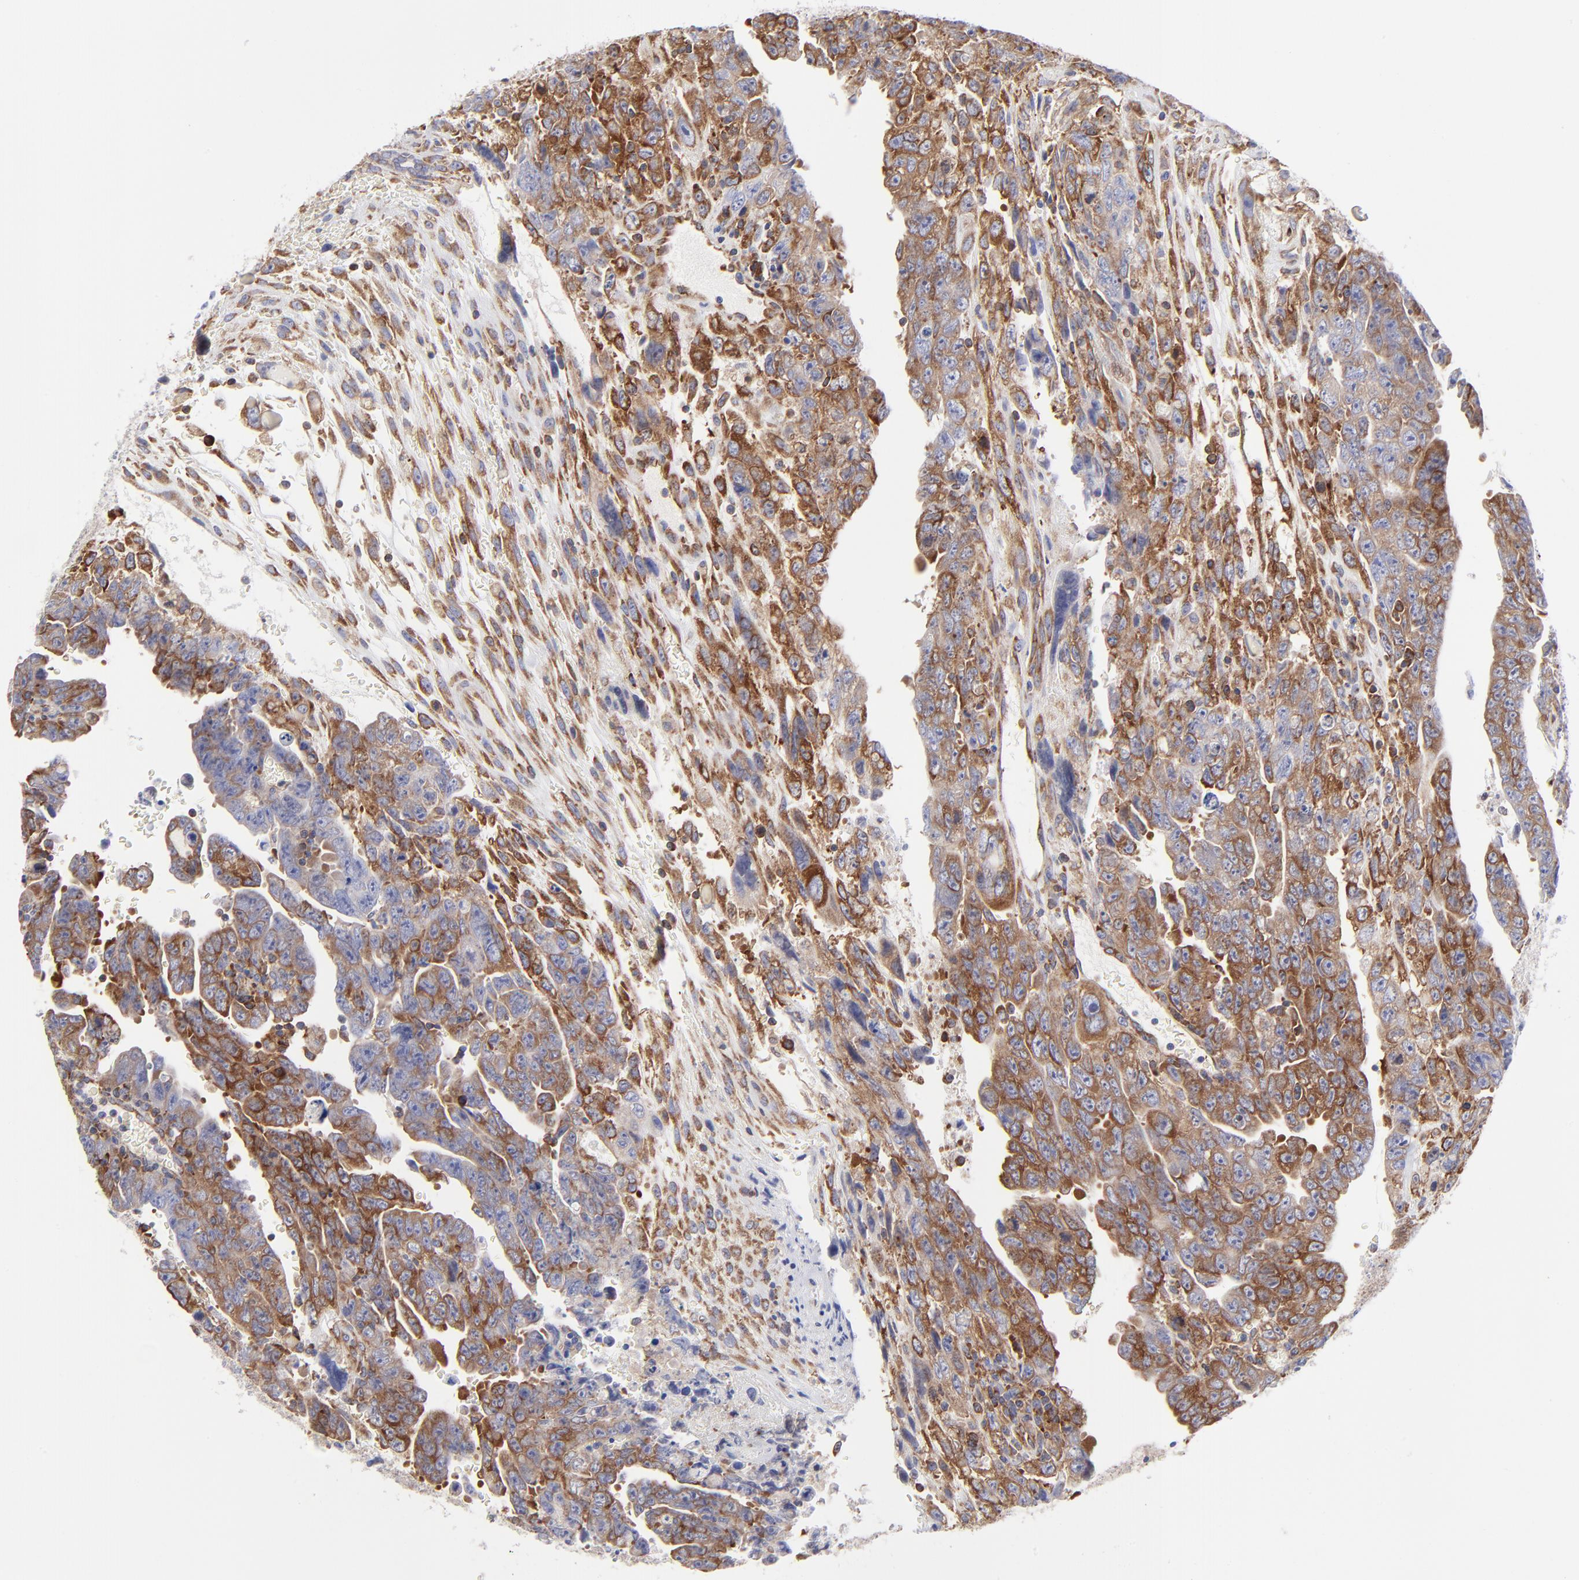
{"staining": {"intensity": "strong", "quantity": ">75%", "location": "cytoplasmic/membranous"}, "tissue": "testis cancer", "cell_type": "Tumor cells", "image_type": "cancer", "snomed": [{"axis": "morphology", "description": "Carcinoma, Embryonal, NOS"}, {"axis": "topography", "description": "Testis"}], "caption": "A micrograph of human embryonal carcinoma (testis) stained for a protein displays strong cytoplasmic/membranous brown staining in tumor cells.", "gene": "EIF2AK2", "patient": {"sex": "male", "age": 28}}